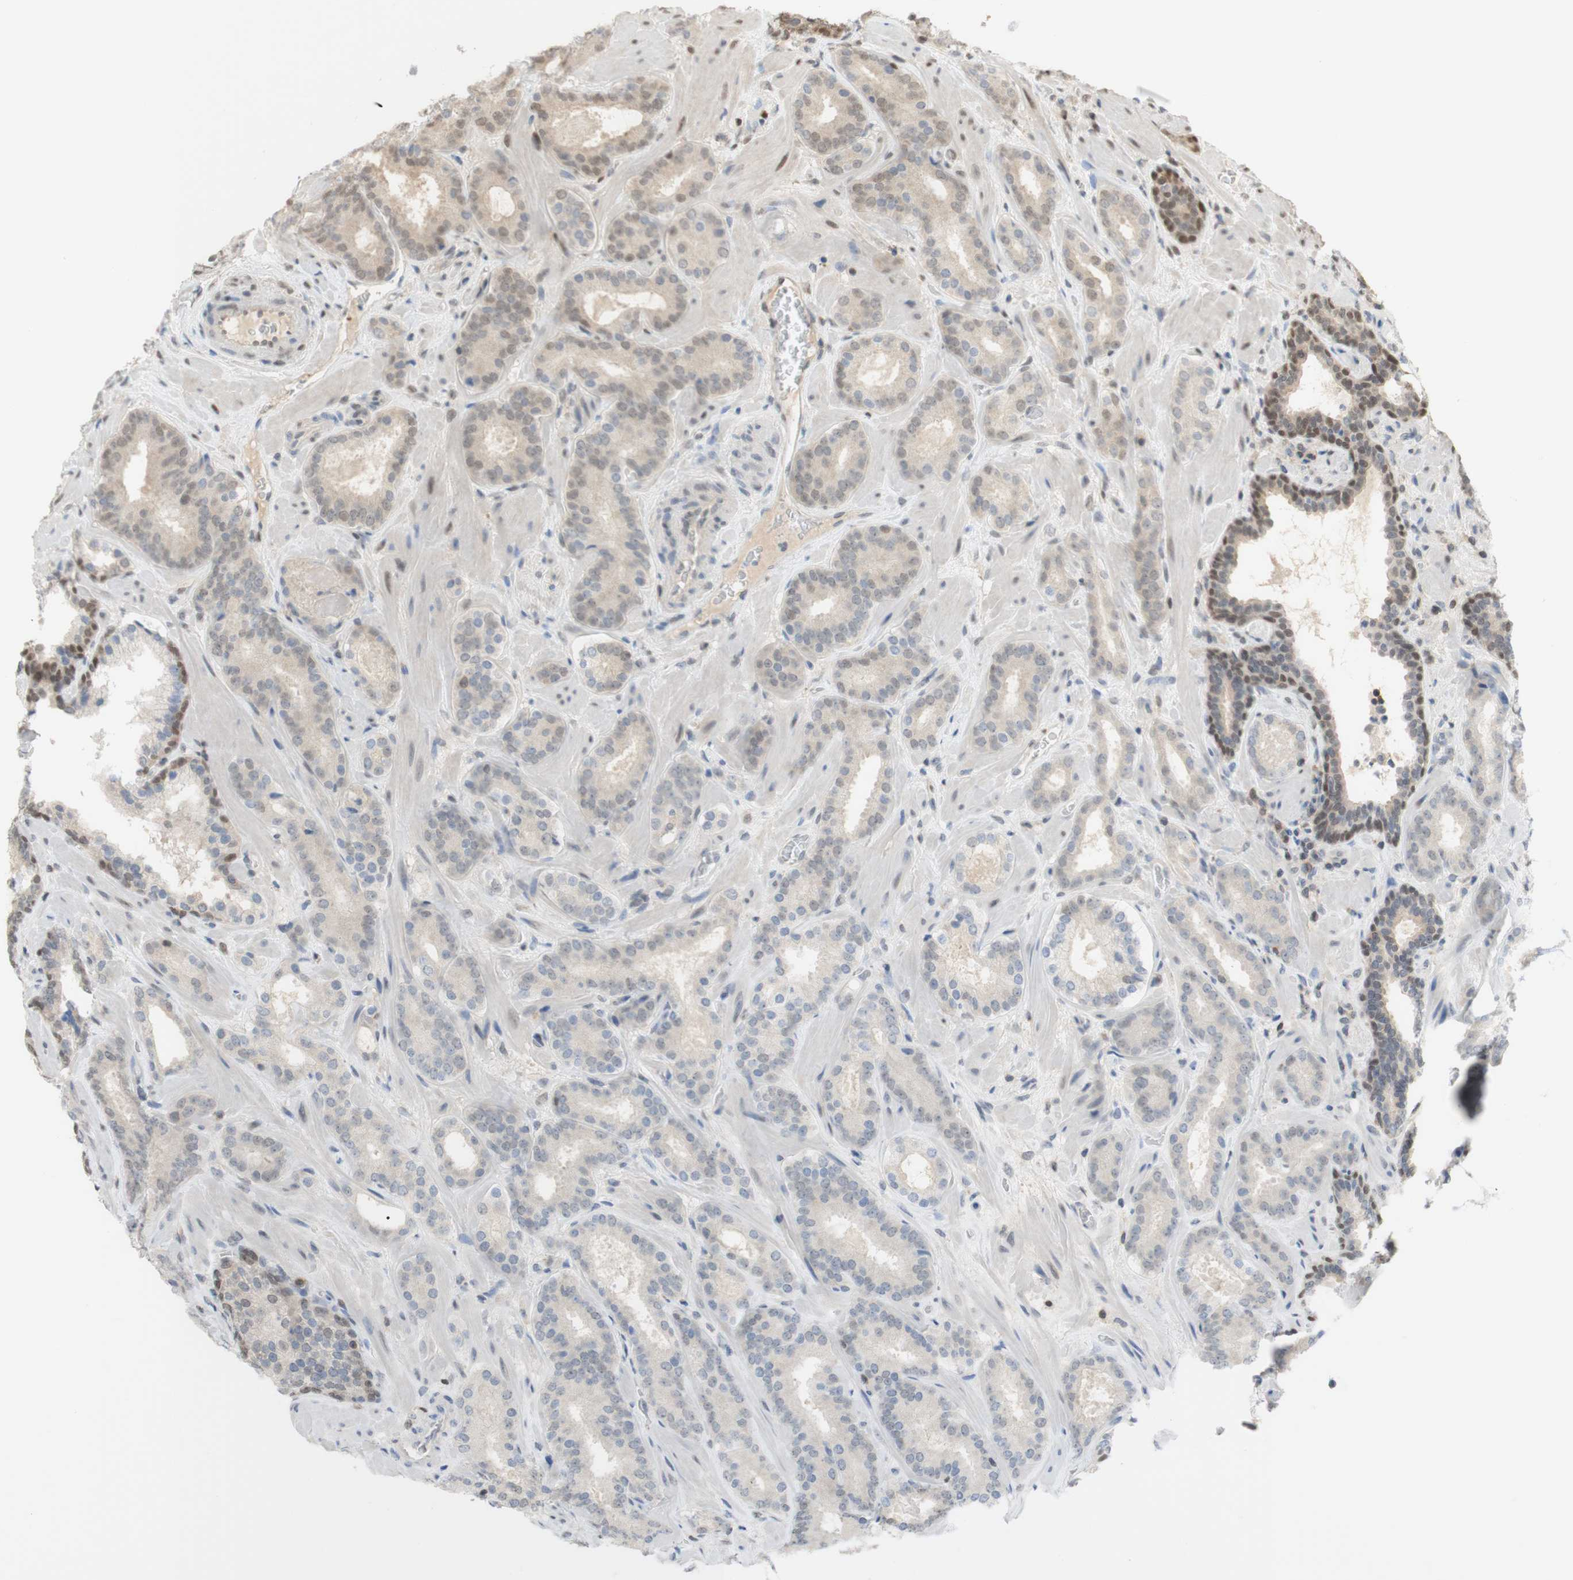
{"staining": {"intensity": "weak", "quantity": "25%-75%", "location": "cytoplasmic/membranous,nuclear"}, "tissue": "prostate cancer", "cell_type": "Tumor cells", "image_type": "cancer", "snomed": [{"axis": "morphology", "description": "Adenocarcinoma, Low grade"}, {"axis": "topography", "description": "Prostate"}], "caption": "An immunohistochemistry micrograph of neoplastic tissue is shown. Protein staining in brown shows weak cytoplasmic/membranous and nuclear positivity in prostate low-grade adenocarcinoma within tumor cells.", "gene": "NAP1L4", "patient": {"sex": "male", "age": 63}}